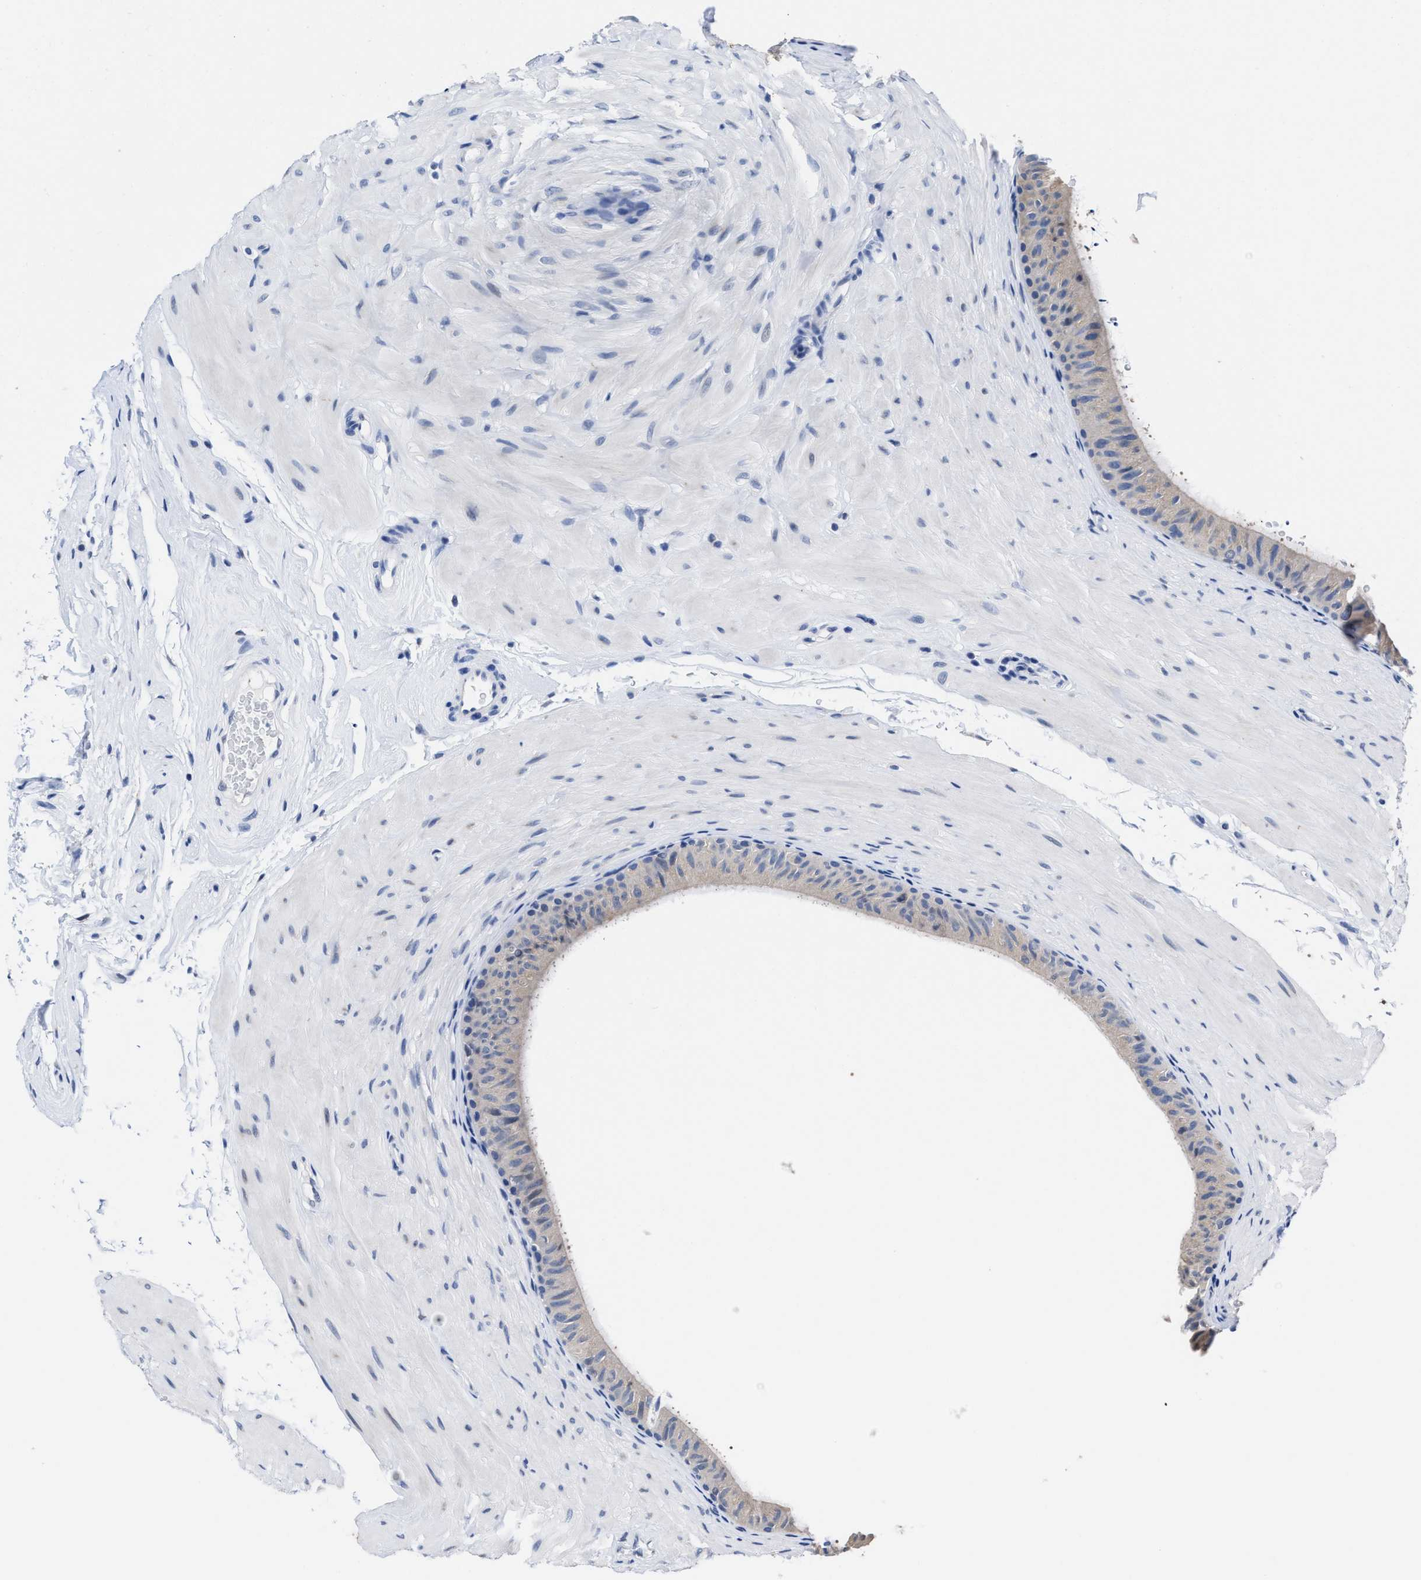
{"staining": {"intensity": "negative", "quantity": "none", "location": "none"}, "tissue": "epididymis", "cell_type": "Glandular cells", "image_type": "normal", "snomed": [{"axis": "morphology", "description": "Normal tissue, NOS"}, {"axis": "topography", "description": "Epididymis"}], "caption": "Immunohistochemistry of unremarkable human epididymis displays no staining in glandular cells.", "gene": "HOOK1", "patient": {"sex": "male", "age": 34}}